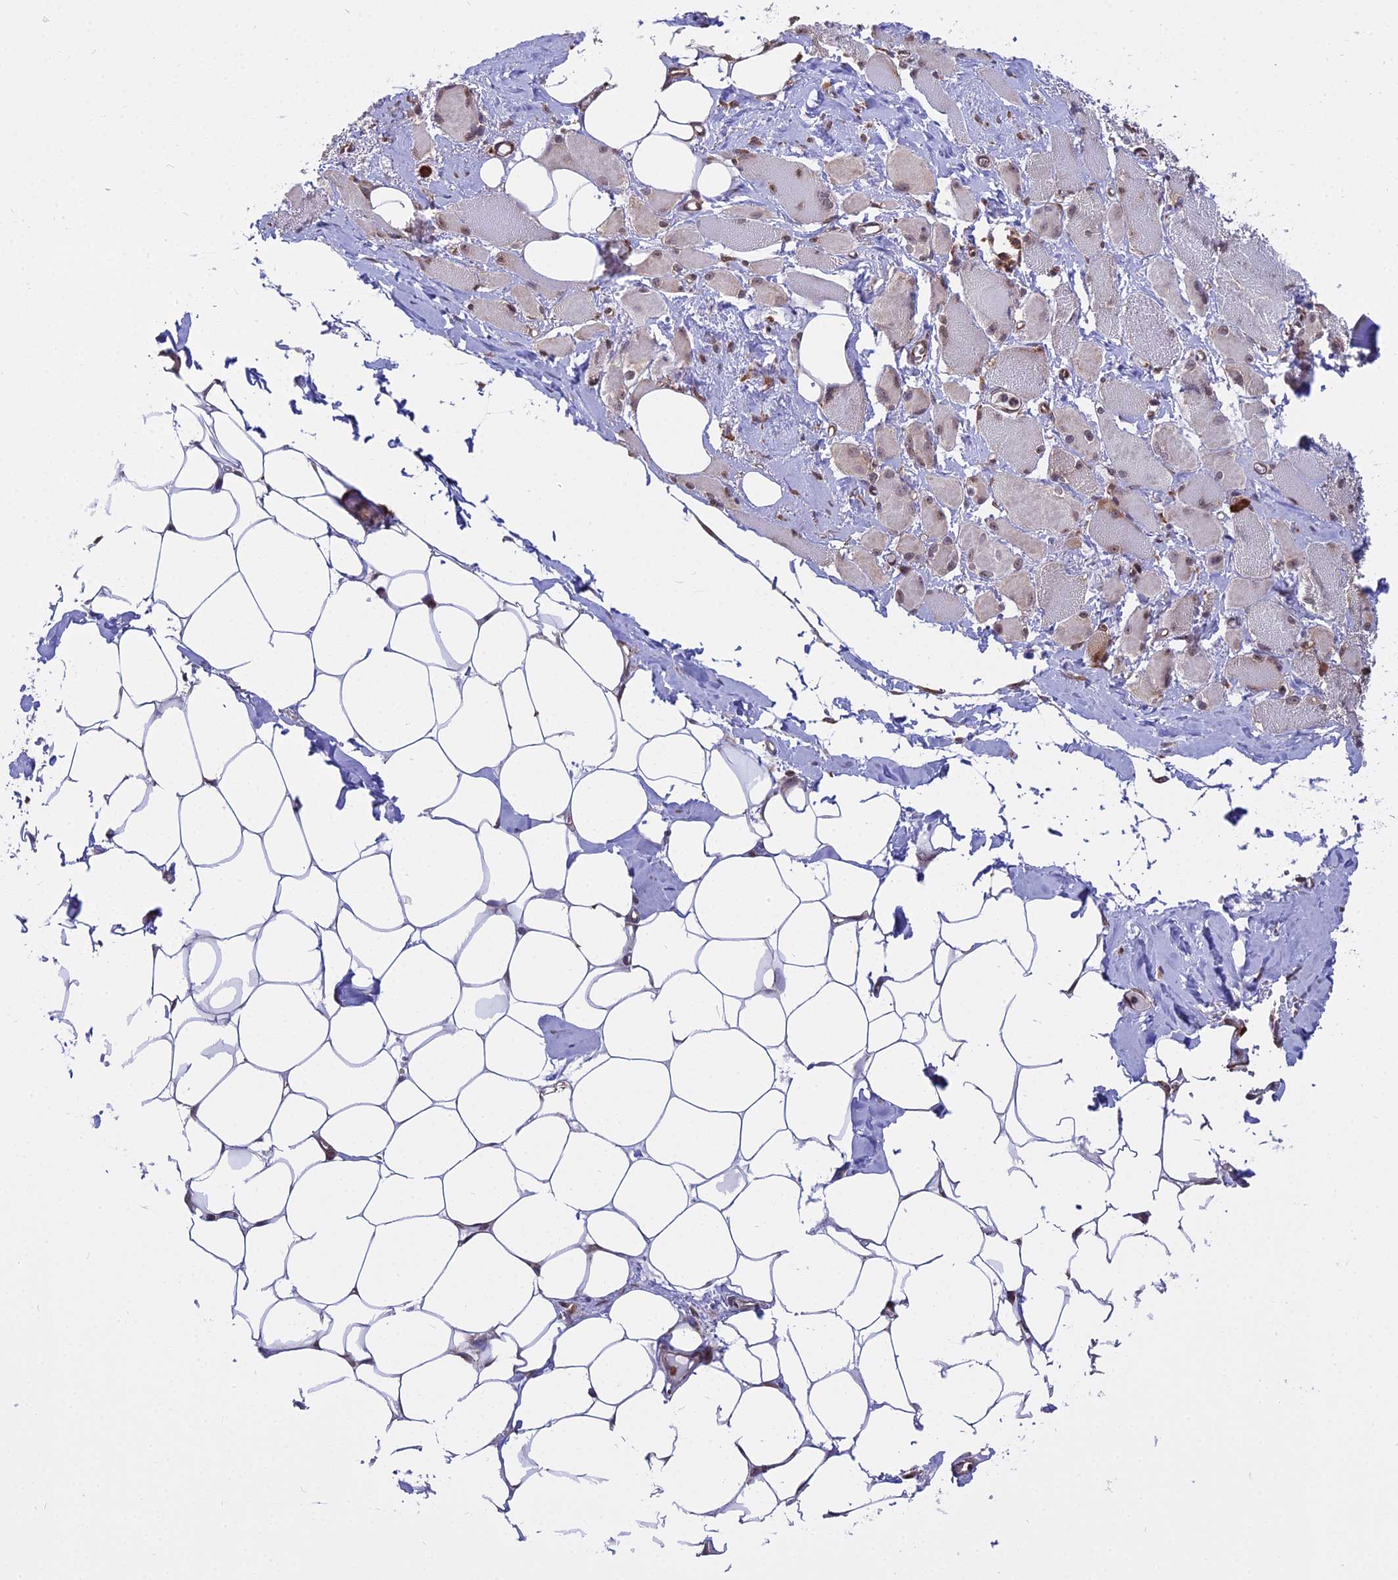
{"staining": {"intensity": "weak", "quantity": "<25%", "location": "nuclear"}, "tissue": "skeletal muscle", "cell_type": "Myocytes", "image_type": "normal", "snomed": [{"axis": "morphology", "description": "Normal tissue, NOS"}, {"axis": "morphology", "description": "Basal cell carcinoma"}, {"axis": "topography", "description": "Skeletal muscle"}], "caption": "Skeletal muscle was stained to show a protein in brown. There is no significant staining in myocytes.", "gene": "RPL26", "patient": {"sex": "female", "age": 64}}